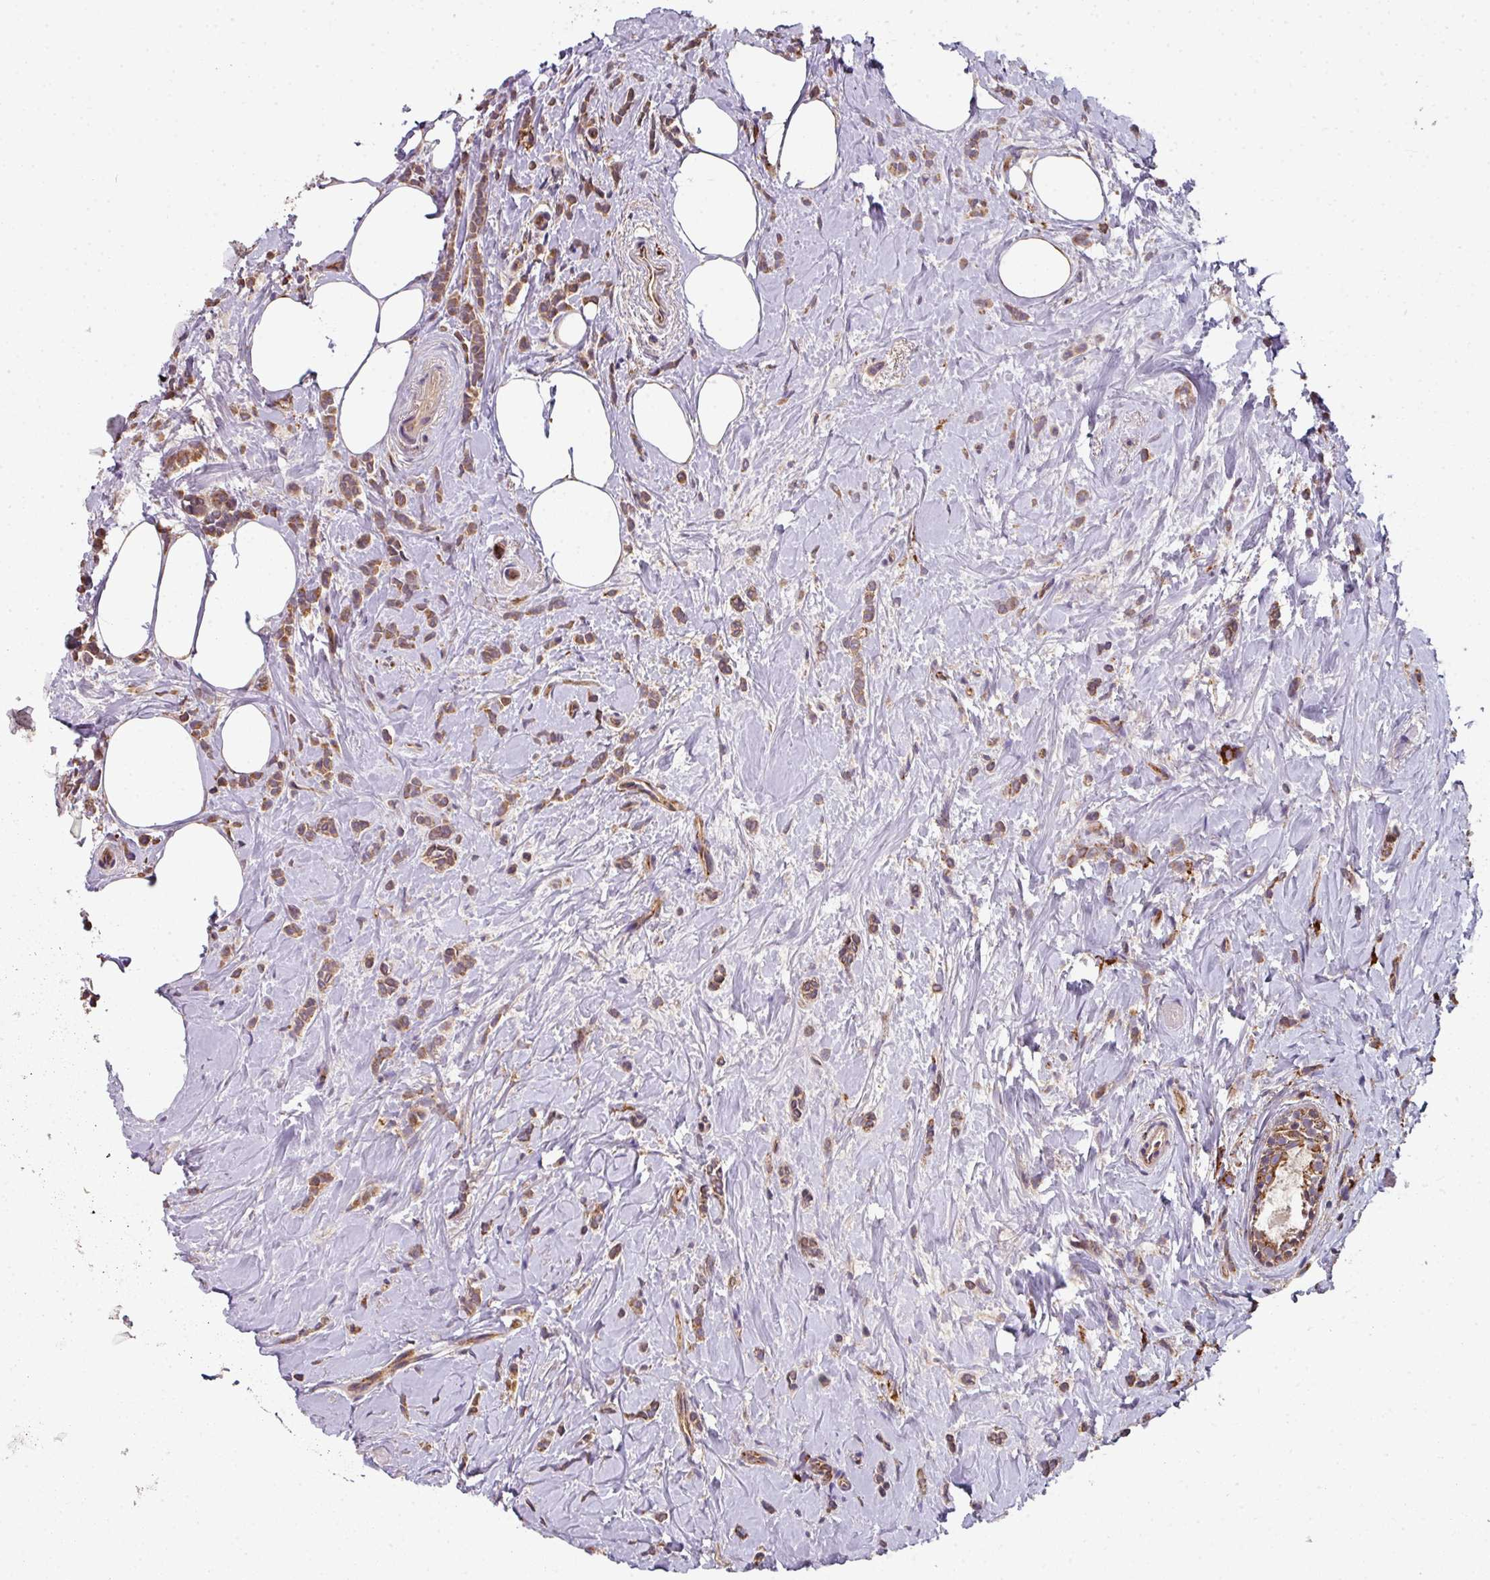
{"staining": {"intensity": "moderate", "quantity": ">75%", "location": "cytoplasmic/membranous"}, "tissue": "breast cancer", "cell_type": "Tumor cells", "image_type": "cancer", "snomed": [{"axis": "morphology", "description": "Lobular carcinoma"}, {"axis": "topography", "description": "Breast"}], "caption": "Moderate cytoplasmic/membranous protein staining is appreciated in about >75% of tumor cells in breast lobular carcinoma.", "gene": "FAT4", "patient": {"sex": "female", "age": 84}}